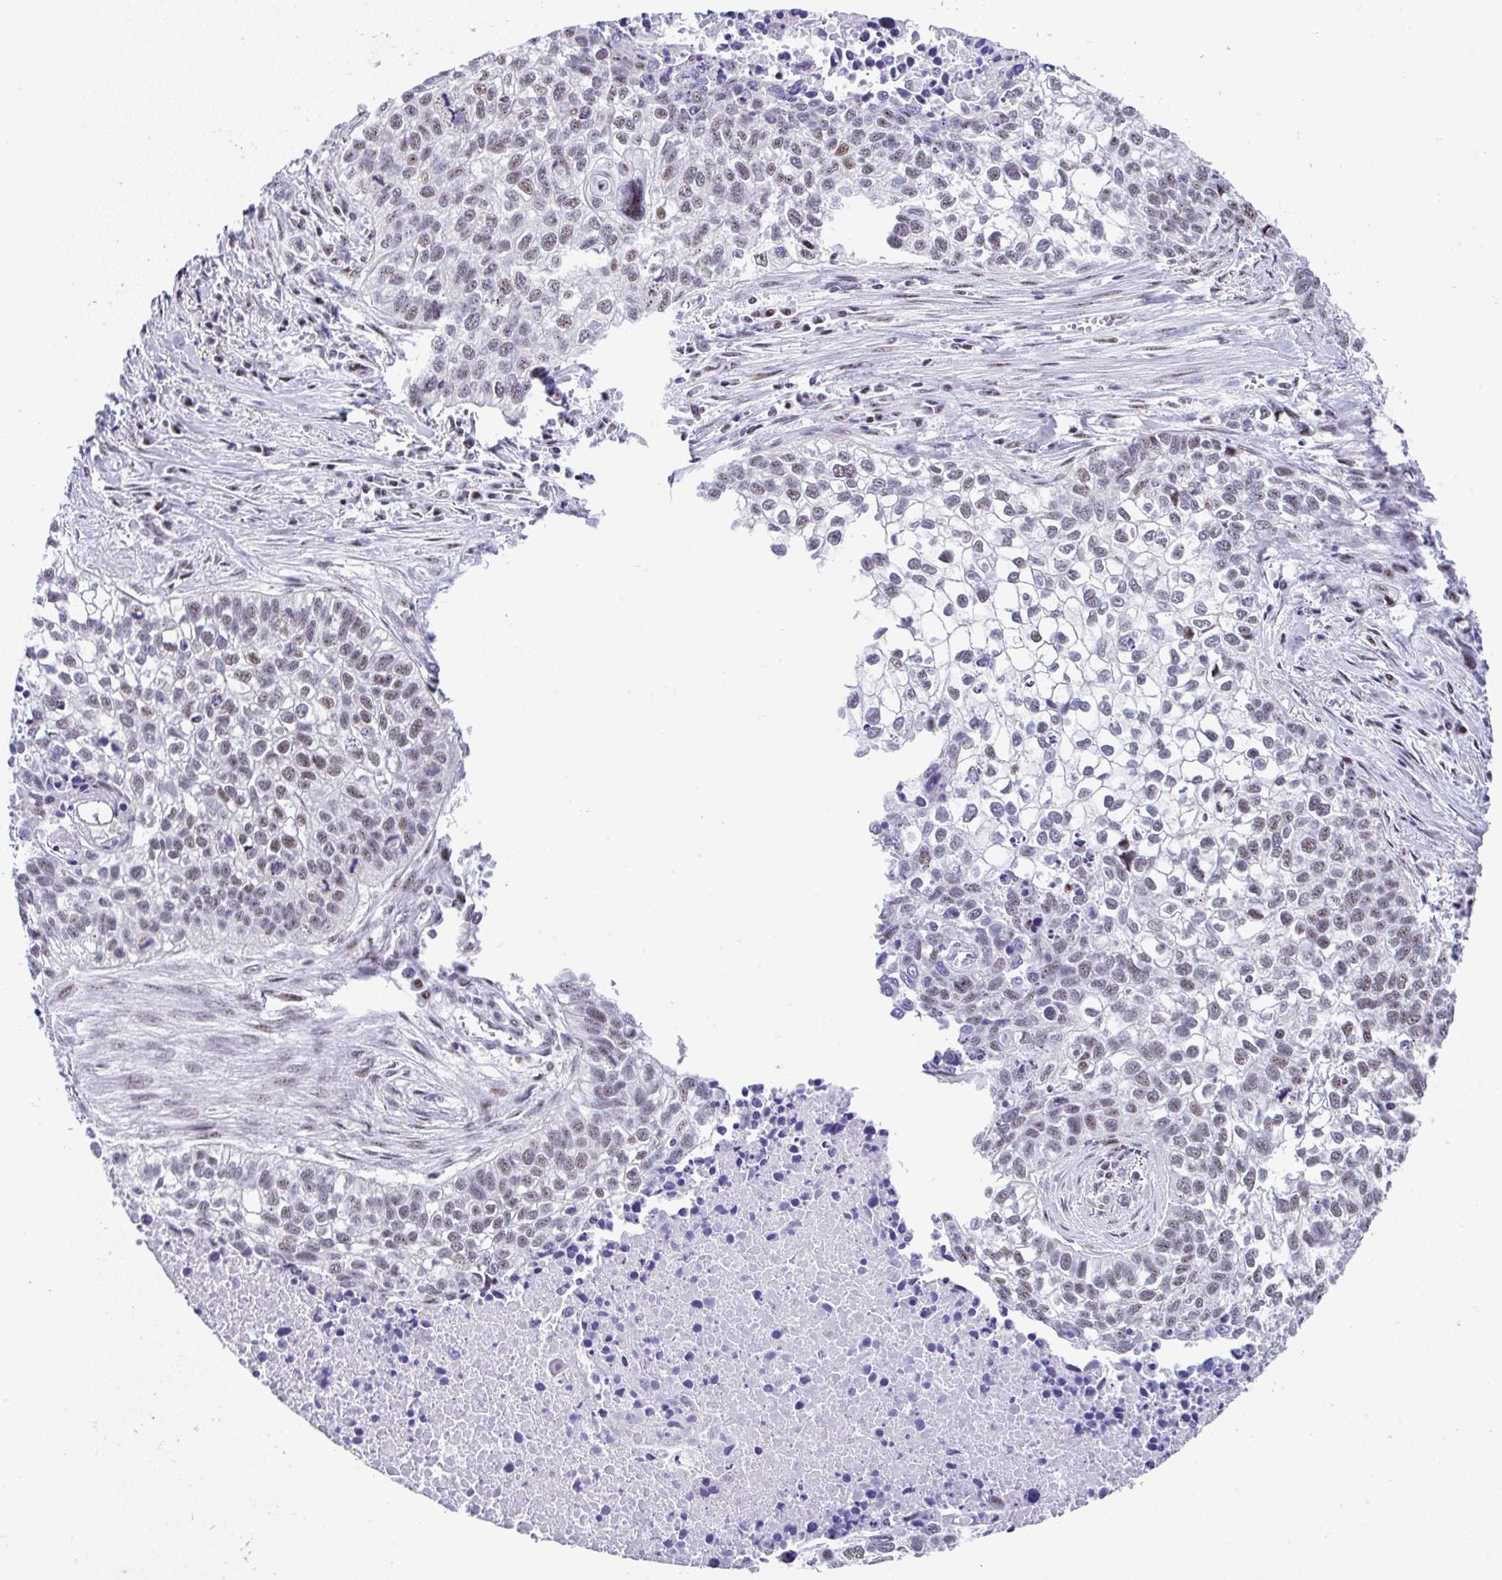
{"staining": {"intensity": "moderate", "quantity": "25%-75%", "location": "nuclear"}, "tissue": "lung cancer", "cell_type": "Tumor cells", "image_type": "cancer", "snomed": [{"axis": "morphology", "description": "Squamous cell carcinoma, NOS"}, {"axis": "topography", "description": "Lung"}], "caption": "Immunohistochemistry of lung squamous cell carcinoma demonstrates medium levels of moderate nuclear staining in about 25%-75% of tumor cells.", "gene": "NR1D2", "patient": {"sex": "male", "age": 74}}